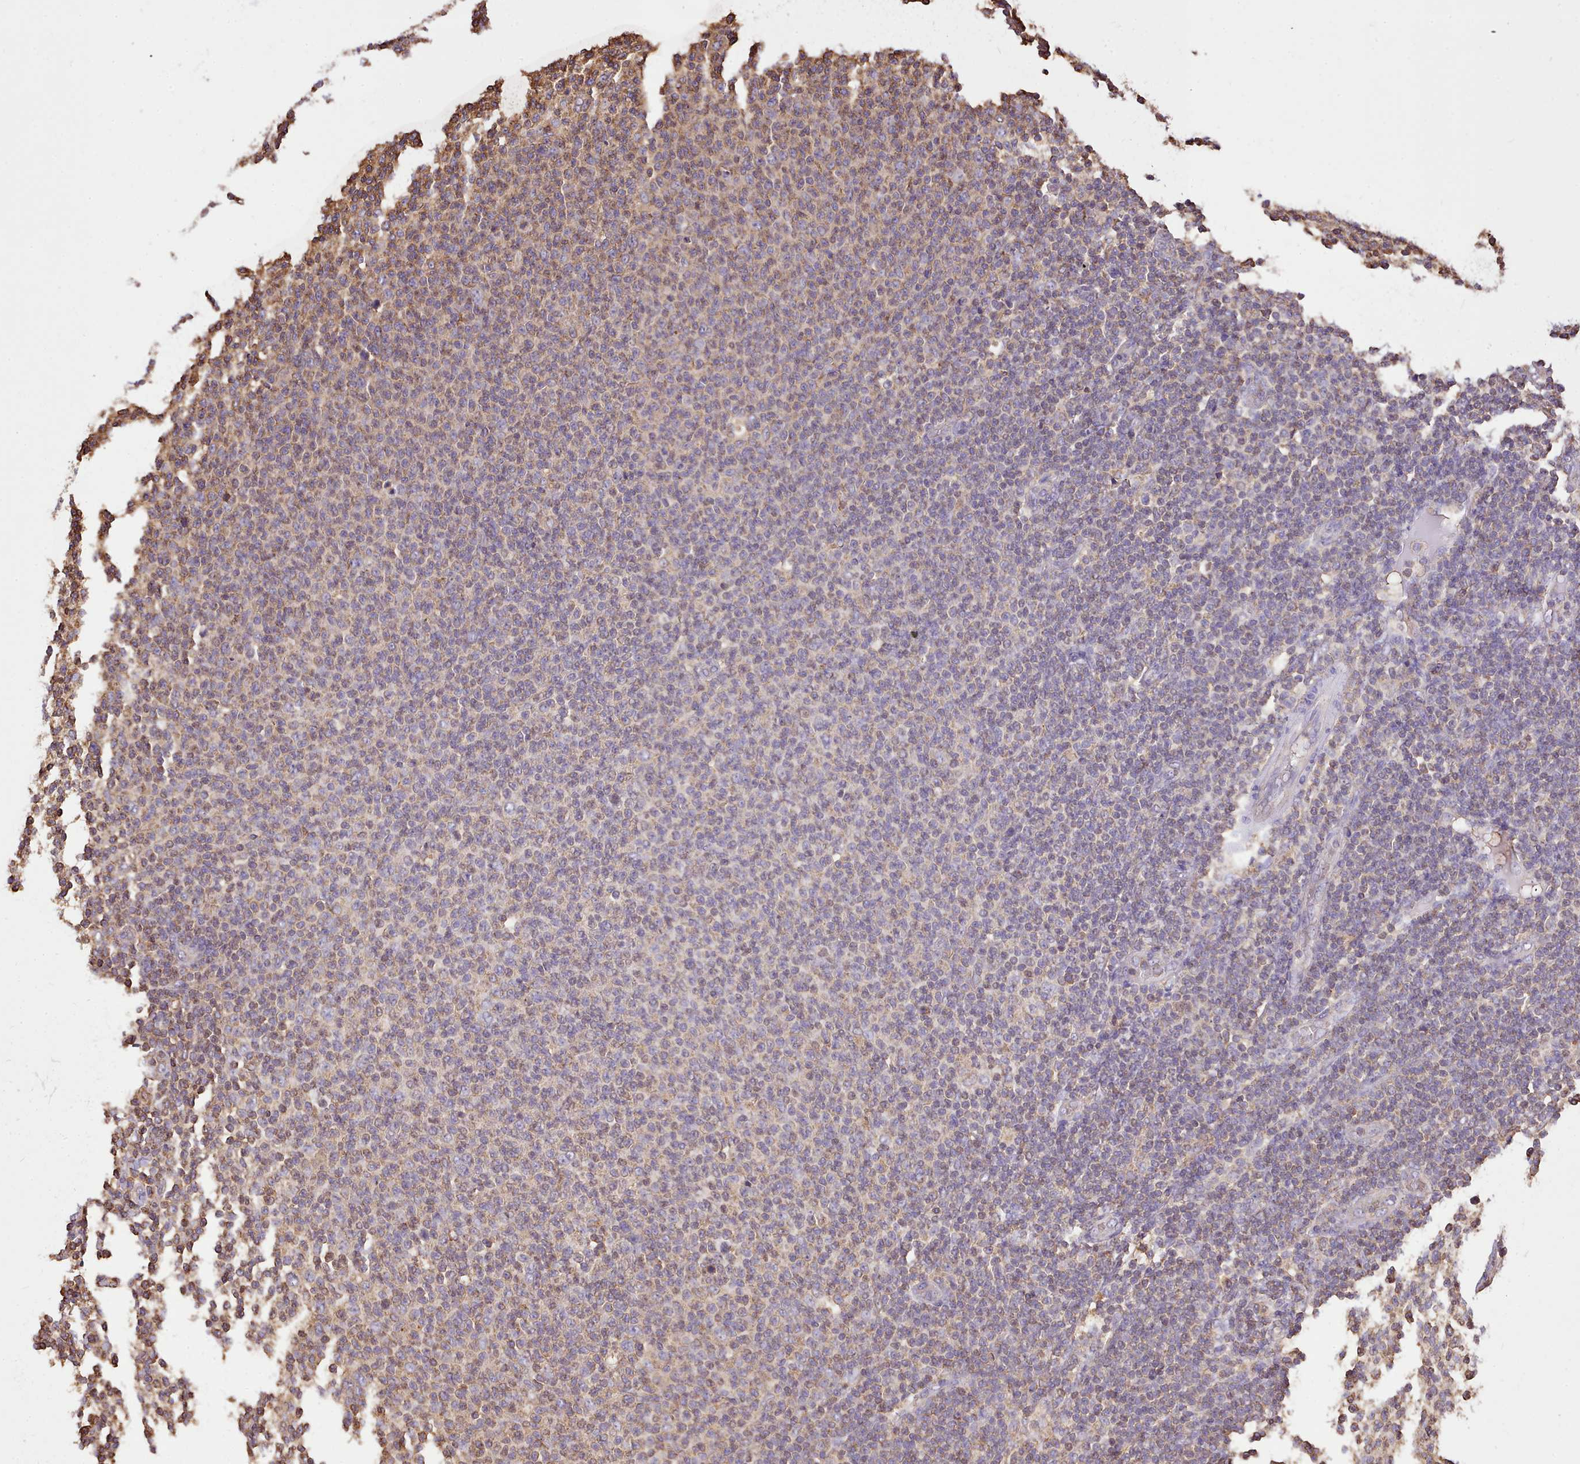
{"staining": {"intensity": "moderate", "quantity": "<25%", "location": "cytoplasmic/membranous"}, "tissue": "lymphoma", "cell_type": "Tumor cells", "image_type": "cancer", "snomed": [{"axis": "morphology", "description": "Malignant lymphoma, non-Hodgkin's type, Low grade"}, {"axis": "topography", "description": "Lymph node"}], "caption": "Protein analysis of low-grade malignant lymphoma, non-Hodgkin's type tissue shows moderate cytoplasmic/membranous expression in about <25% of tumor cells.", "gene": "CAPZA1", "patient": {"sex": "male", "age": 66}}